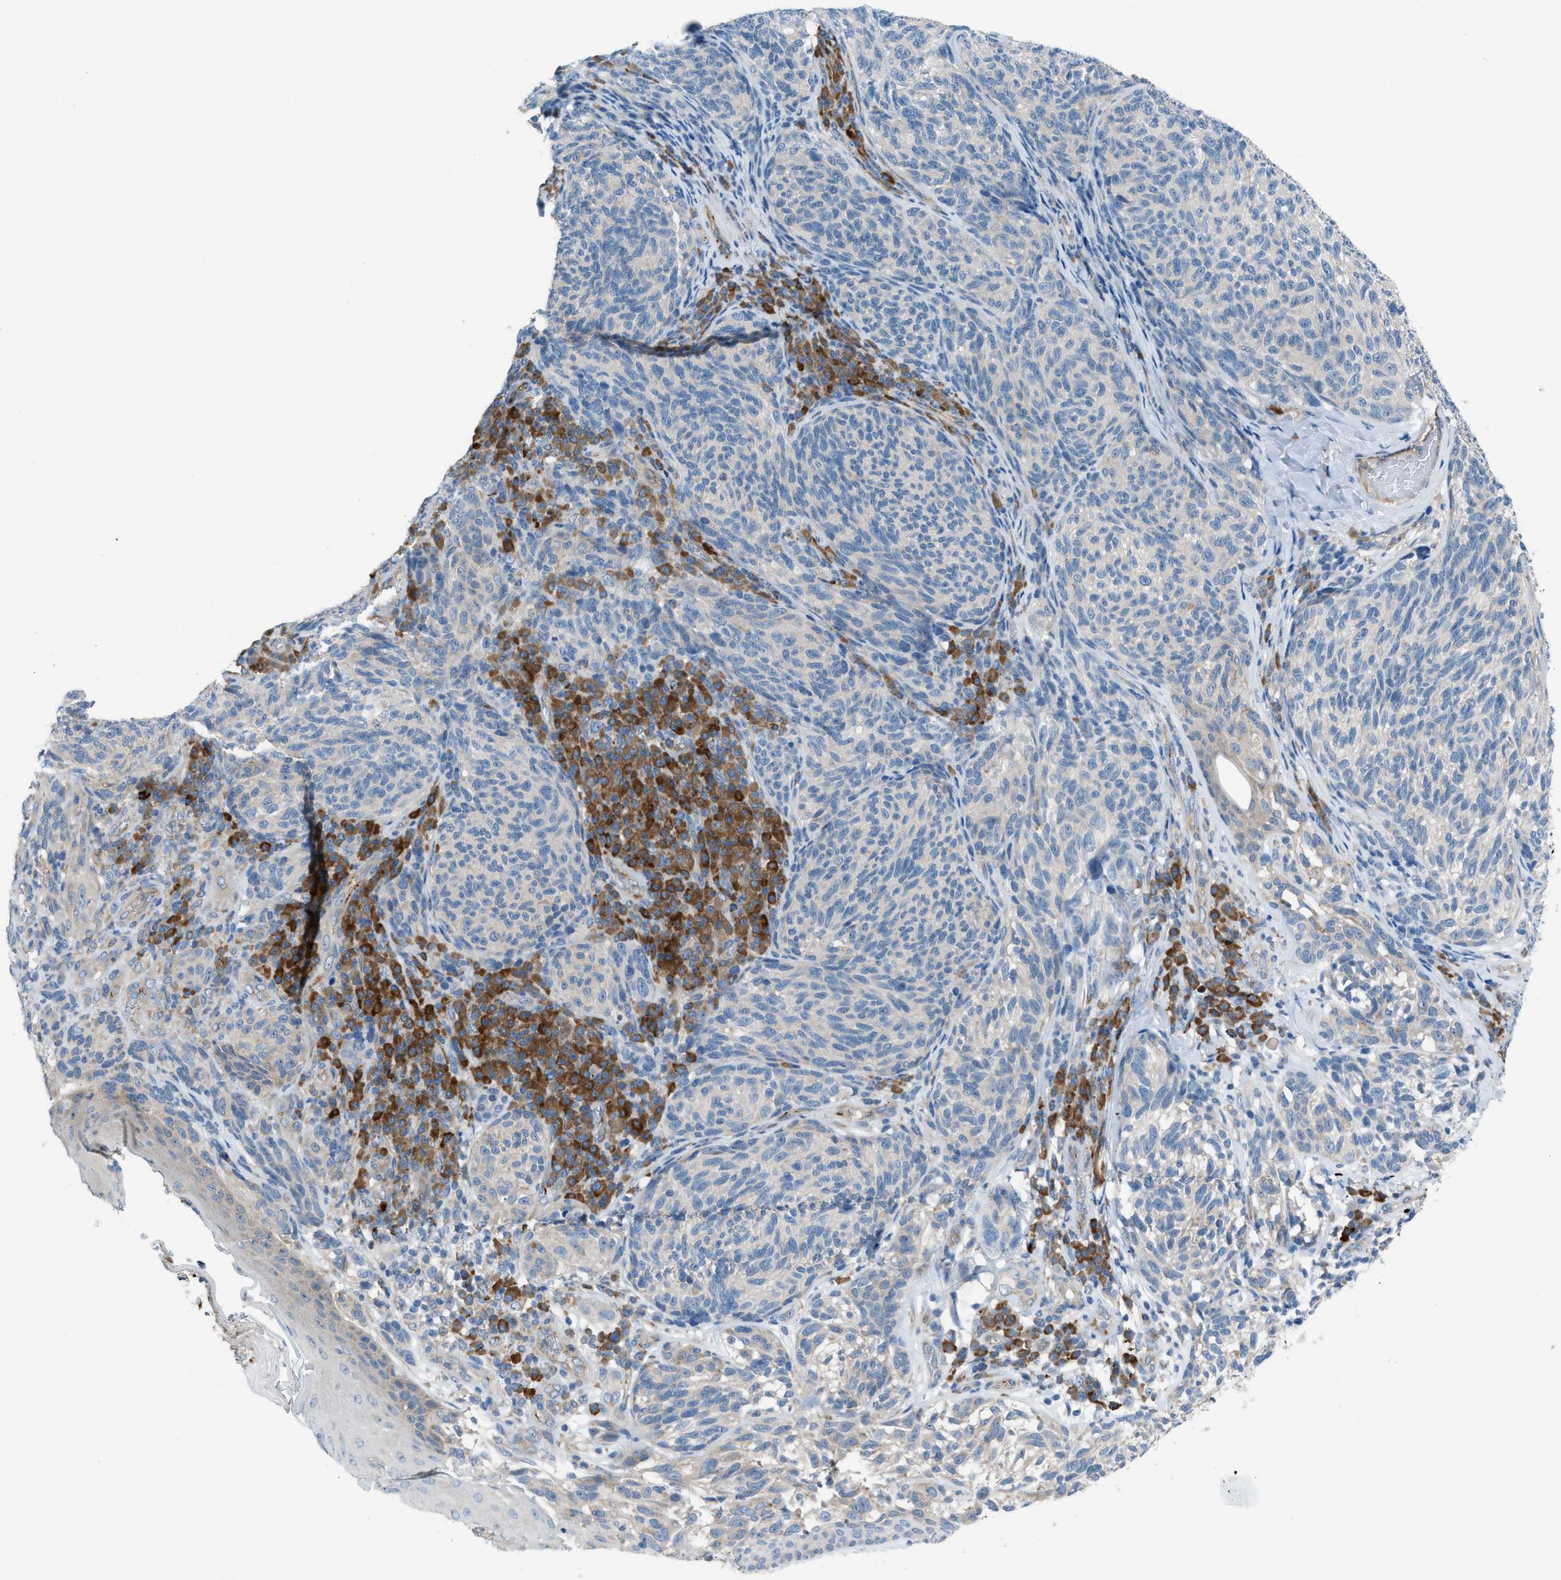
{"staining": {"intensity": "negative", "quantity": "none", "location": "none"}, "tissue": "melanoma", "cell_type": "Tumor cells", "image_type": "cancer", "snomed": [{"axis": "morphology", "description": "Malignant melanoma, NOS"}, {"axis": "topography", "description": "Skin"}], "caption": "Tumor cells are negative for brown protein staining in malignant melanoma.", "gene": "HEG1", "patient": {"sex": "female", "age": 73}}